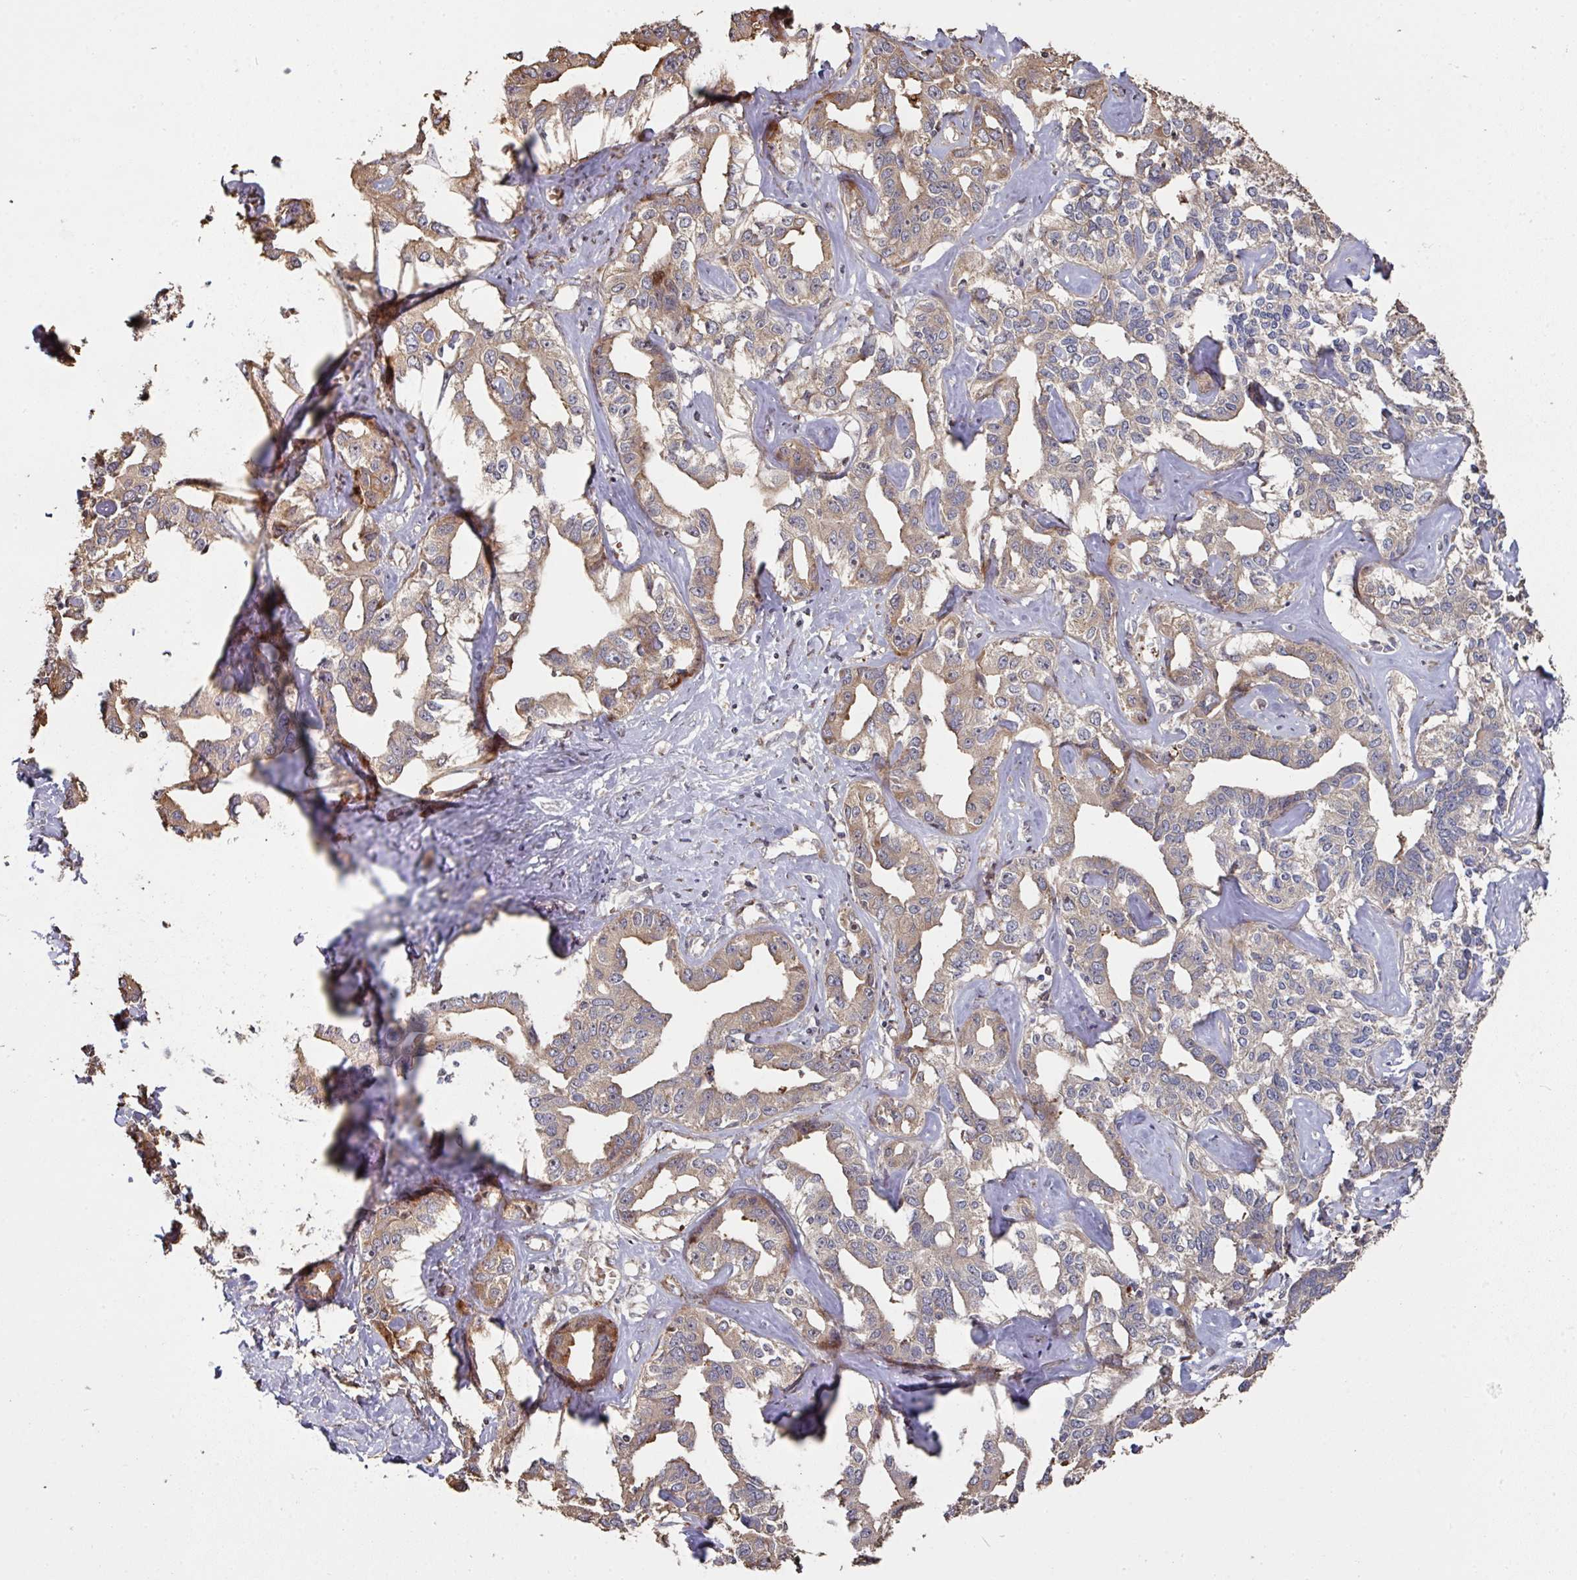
{"staining": {"intensity": "moderate", "quantity": ">75%", "location": "cytoplasmic/membranous"}, "tissue": "liver cancer", "cell_type": "Tumor cells", "image_type": "cancer", "snomed": [{"axis": "morphology", "description": "Cholangiocarcinoma"}, {"axis": "topography", "description": "Liver"}], "caption": "Protein expression analysis of human liver cancer reveals moderate cytoplasmic/membranous expression in approximately >75% of tumor cells.", "gene": "CA7", "patient": {"sex": "male", "age": 59}}